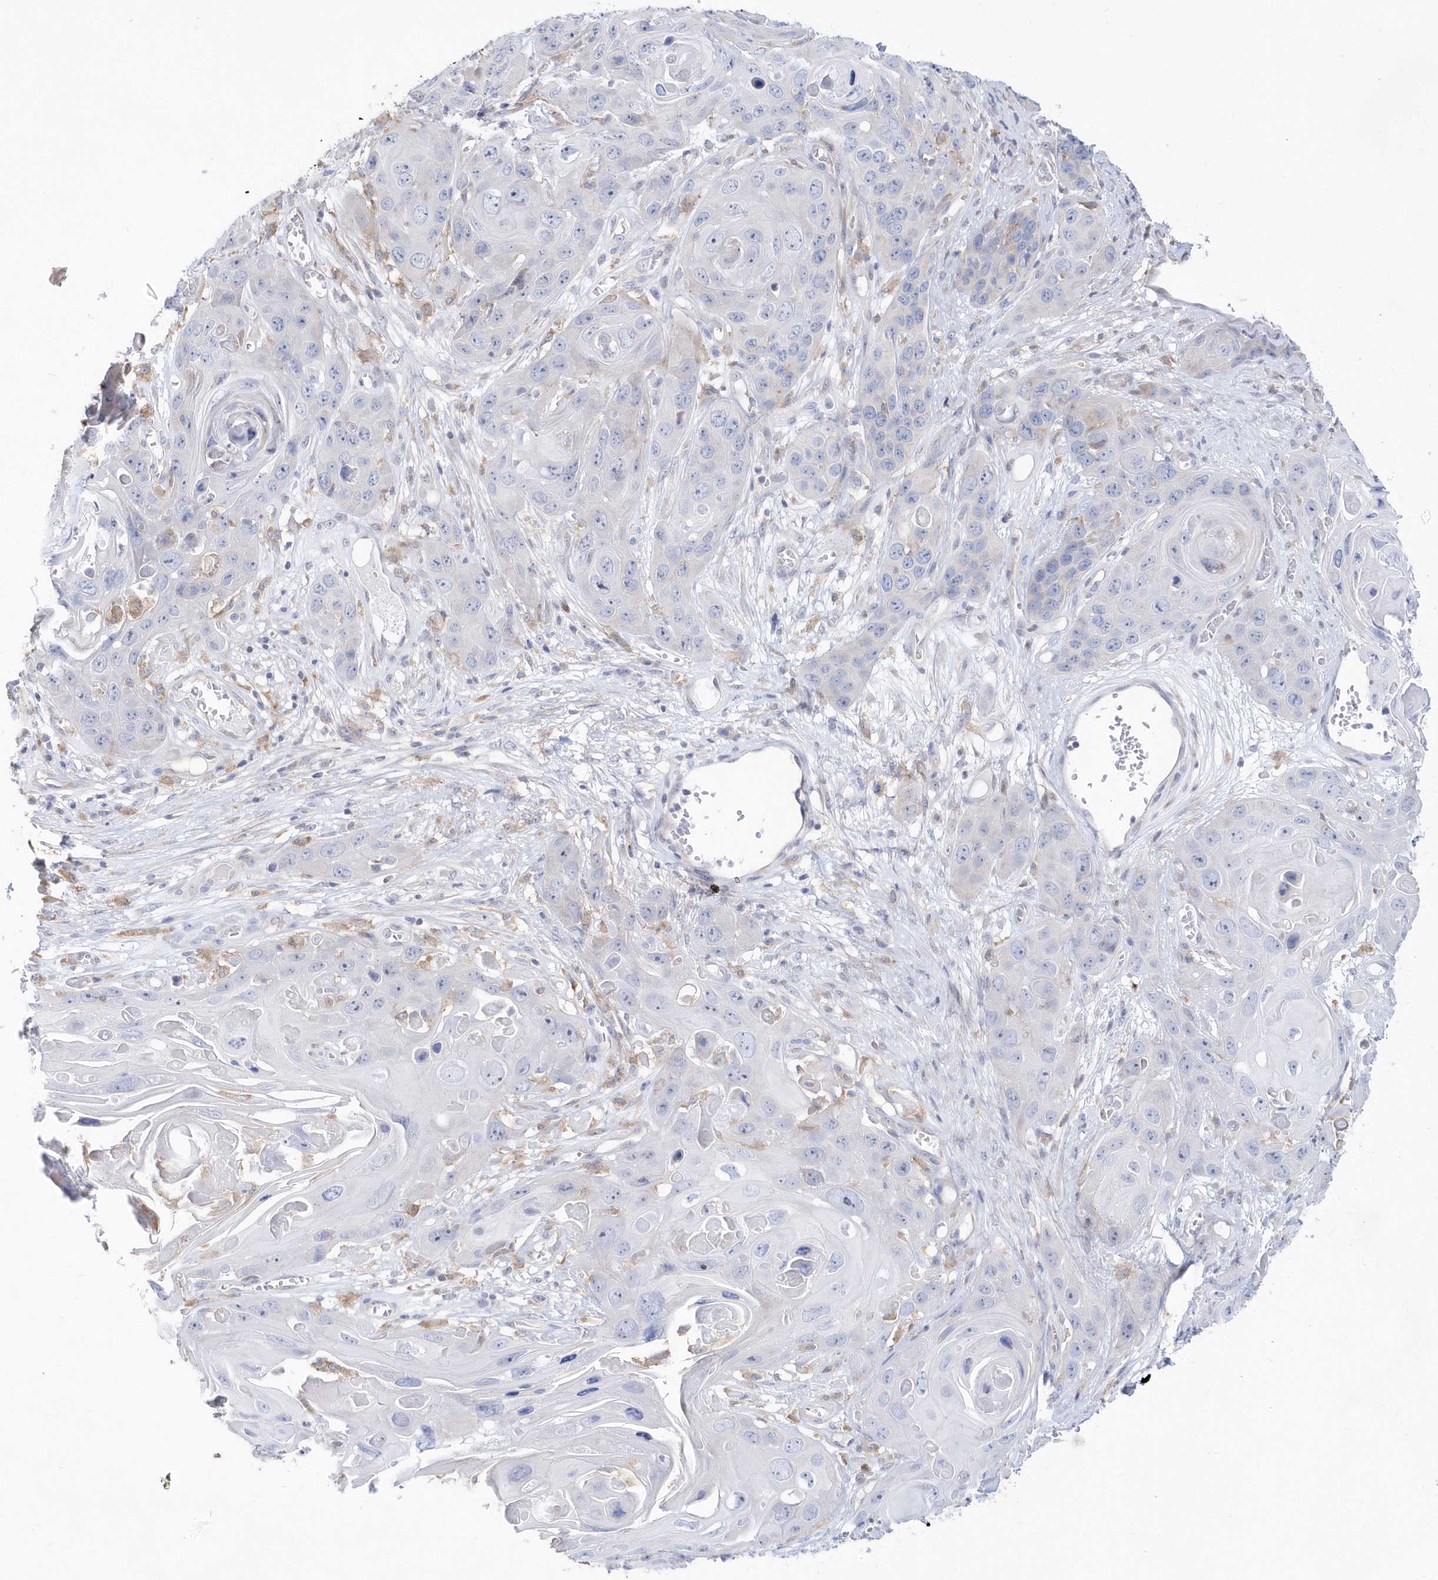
{"staining": {"intensity": "negative", "quantity": "none", "location": "none"}, "tissue": "skin cancer", "cell_type": "Tumor cells", "image_type": "cancer", "snomed": [{"axis": "morphology", "description": "Squamous cell carcinoma, NOS"}, {"axis": "topography", "description": "Skin"}], "caption": "High magnification brightfield microscopy of skin squamous cell carcinoma stained with DAB (brown) and counterstained with hematoxylin (blue): tumor cells show no significant positivity.", "gene": "BDH2", "patient": {"sex": "male", "age": 55}}